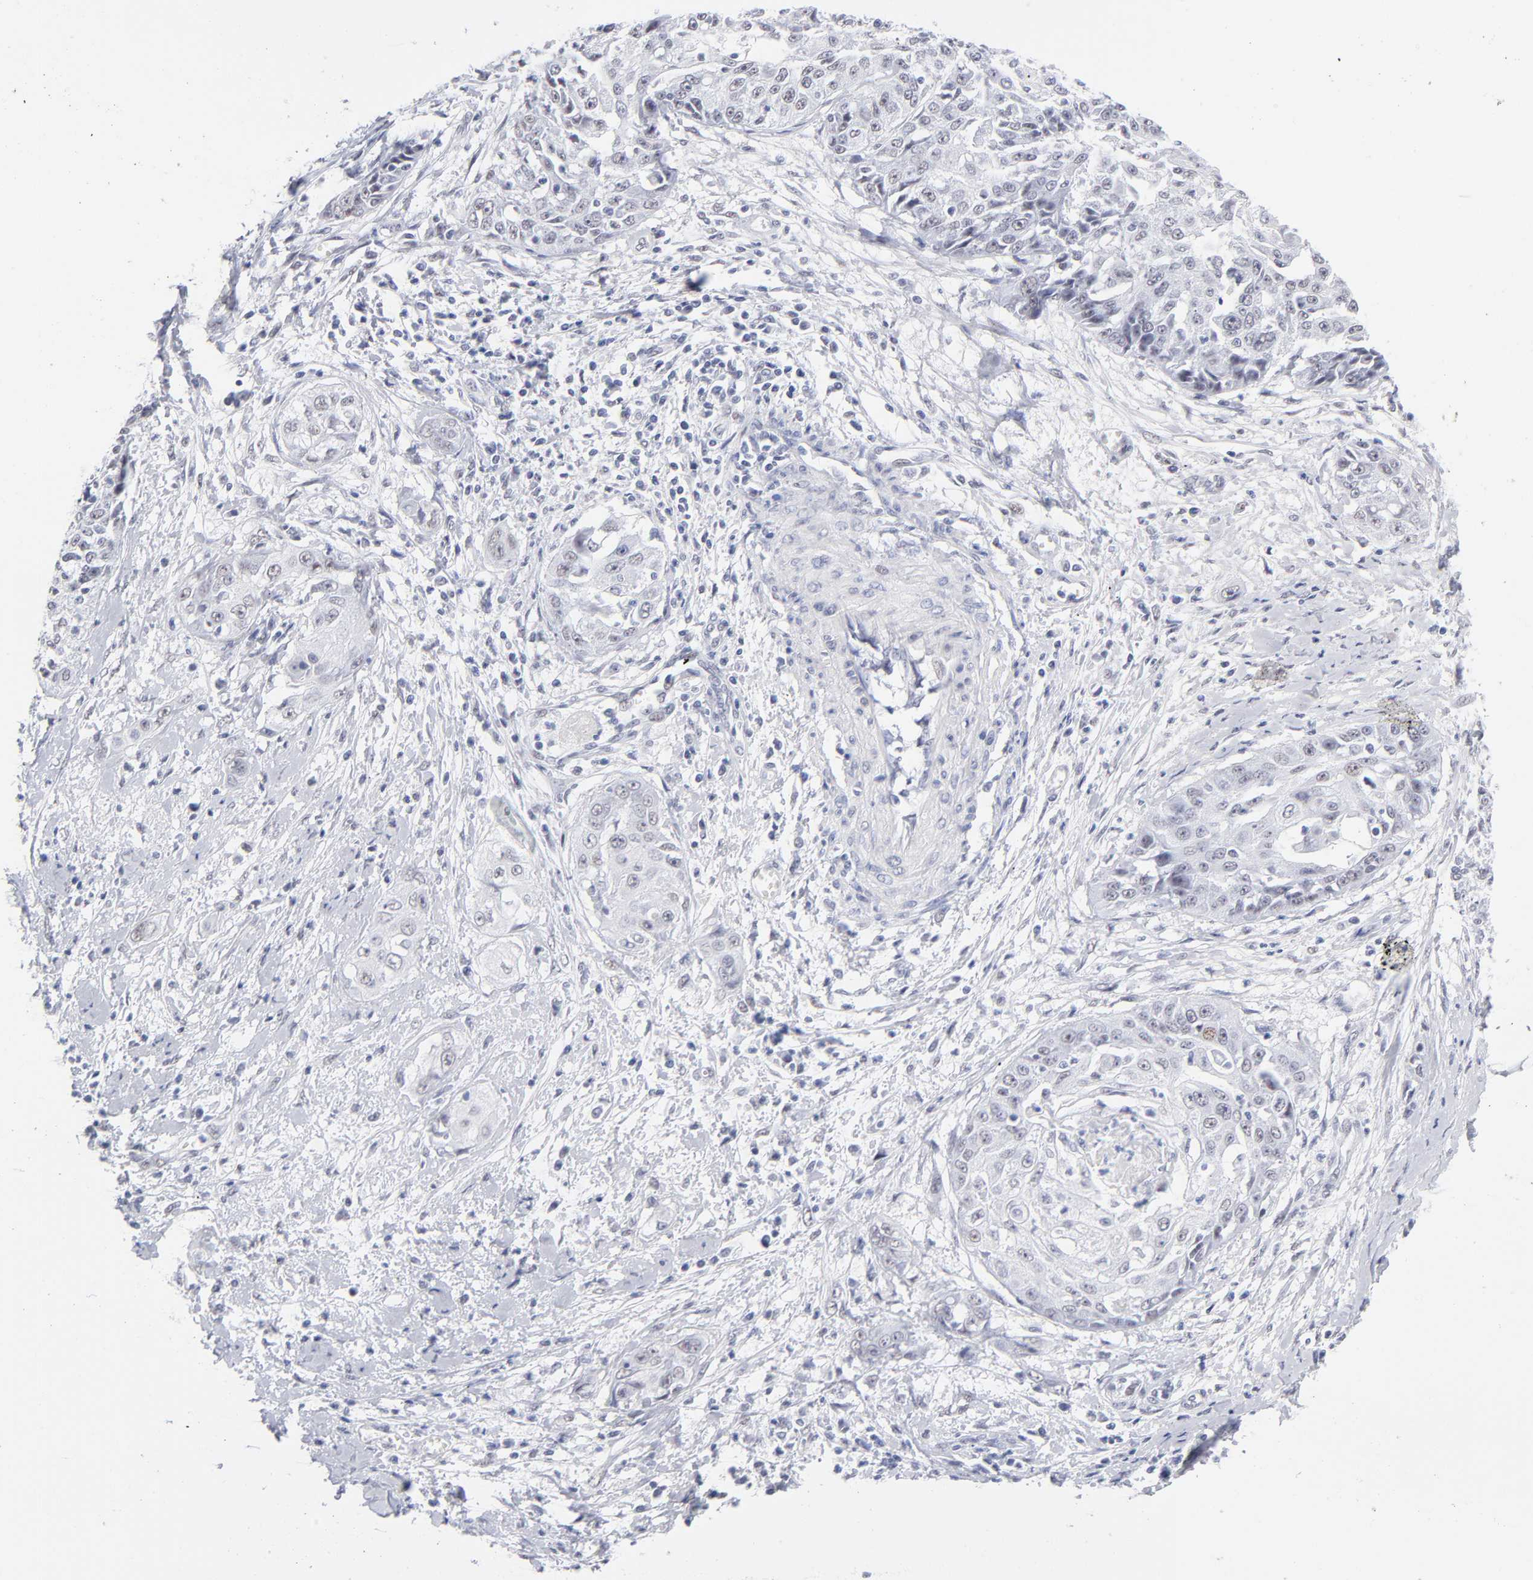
{"staining": {"intensity": "weak", "quantity": "<25%", "location": "nuclear"}, "tissue": "cervical cancer", "cell_type": "Tumor cells", "image_type": "cancer", "snomed": [{"axis": "morphology", "description": "Squamous cell carcinoma, NOS"}, {"axis": "topography", "description": "Cervix"}], "caption": "DAB (3,3'-diaminobenzidine) immunohistochemical staining of human cervical cancer exhibits no significant expression in tumor cells.", "gene": "SNRPB", "patient": {"sex": "female", "age": 64}}